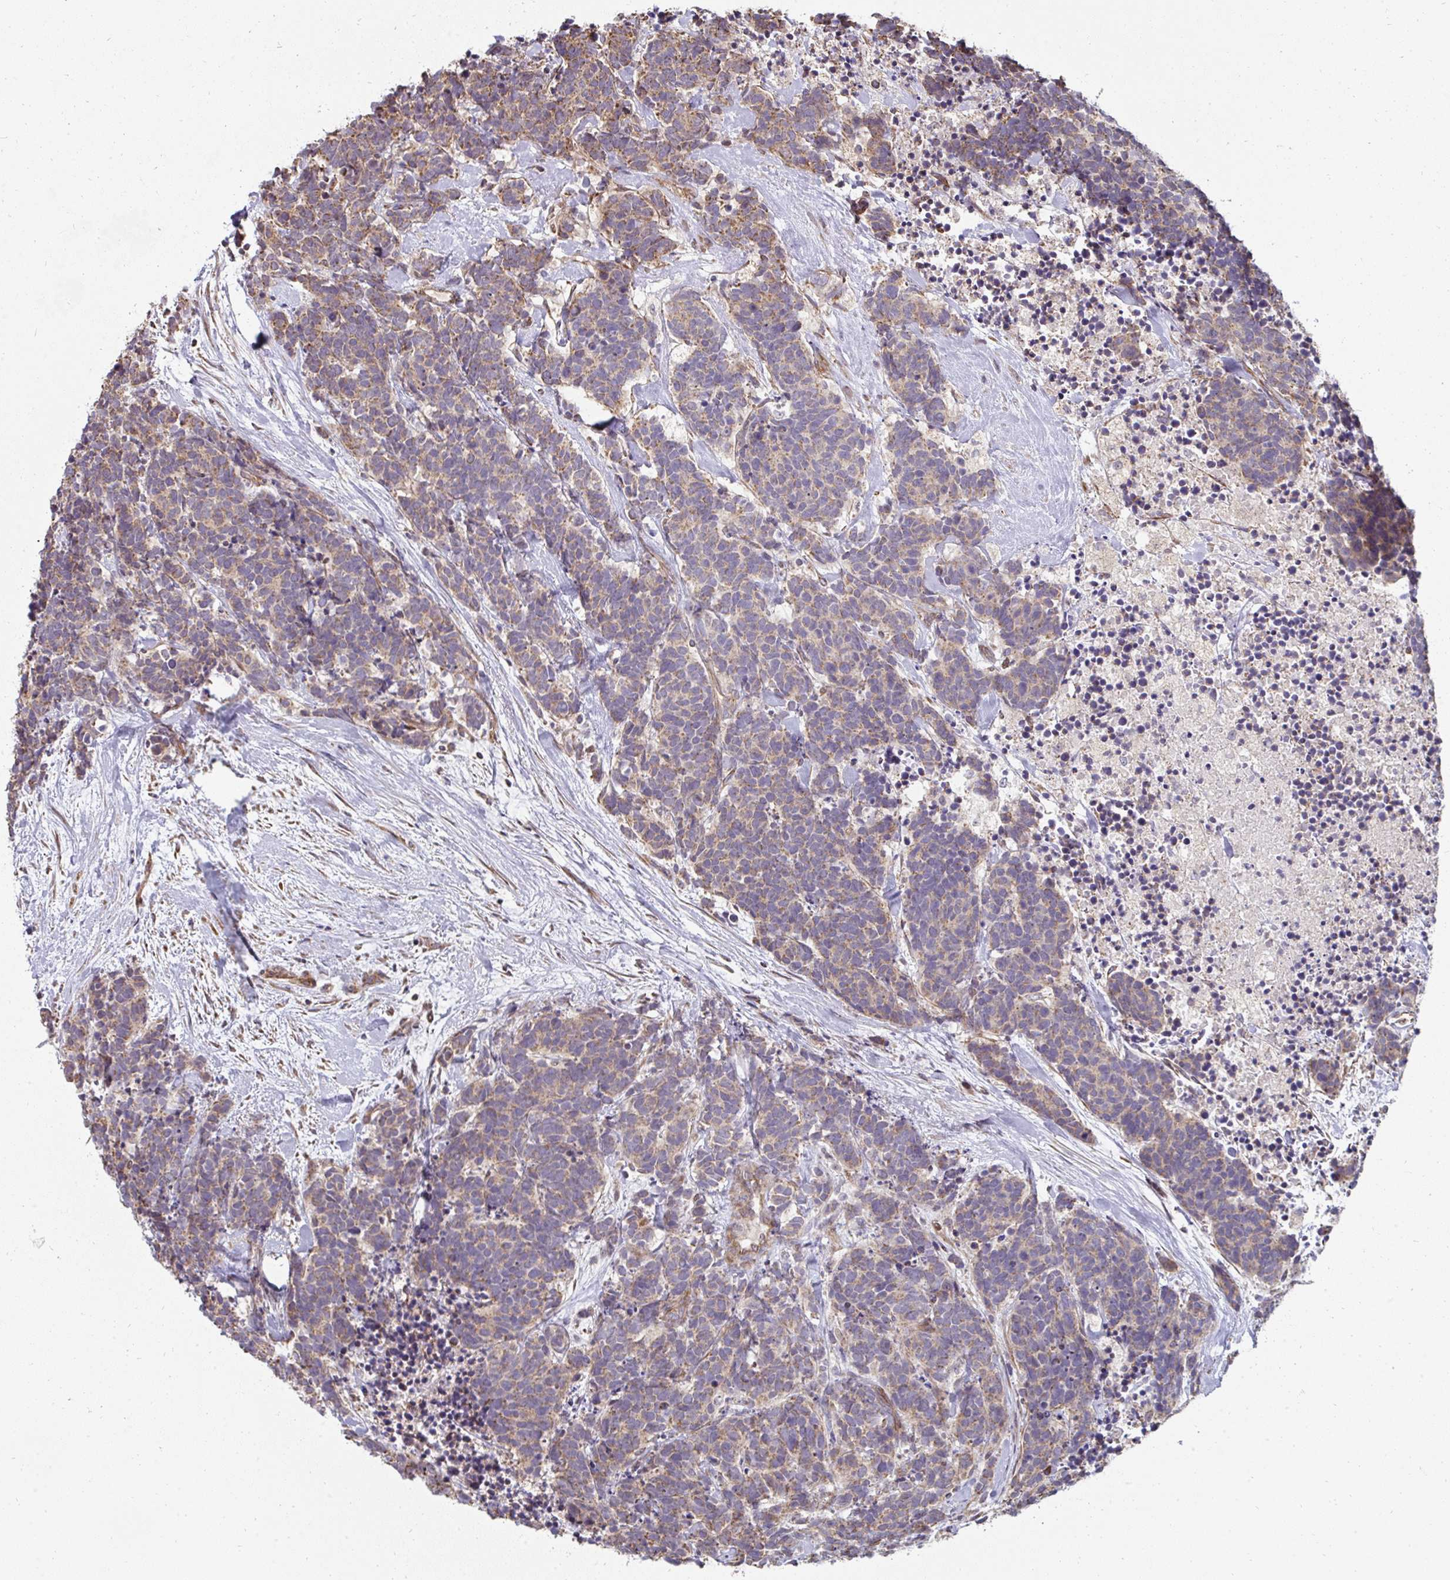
{"staining": {"intensity": "weak", "quantity": "25%-75%", "location": "cytoplasmic/membranous"}, "tissue": "carcinoid", "cell_type": "Tumor cells", "image_type": "cancer", "snomed": [{"axis": "morphology", "description": "Carcinoma, NOS"}, {"axis": "morphology", "description": "Carcinoid, malignant, NOS"}, {"axis": "topography", "description": "Prostate"}], "caption": "Protein staining by immunohistochemistry reveals weak cytoplasmic/membranous positivity in about 25%-75% of tumor cells in carcinoid (malignant).", "gene": "AGTPBP1", "patient": {"sex": "male", "age": 57}}